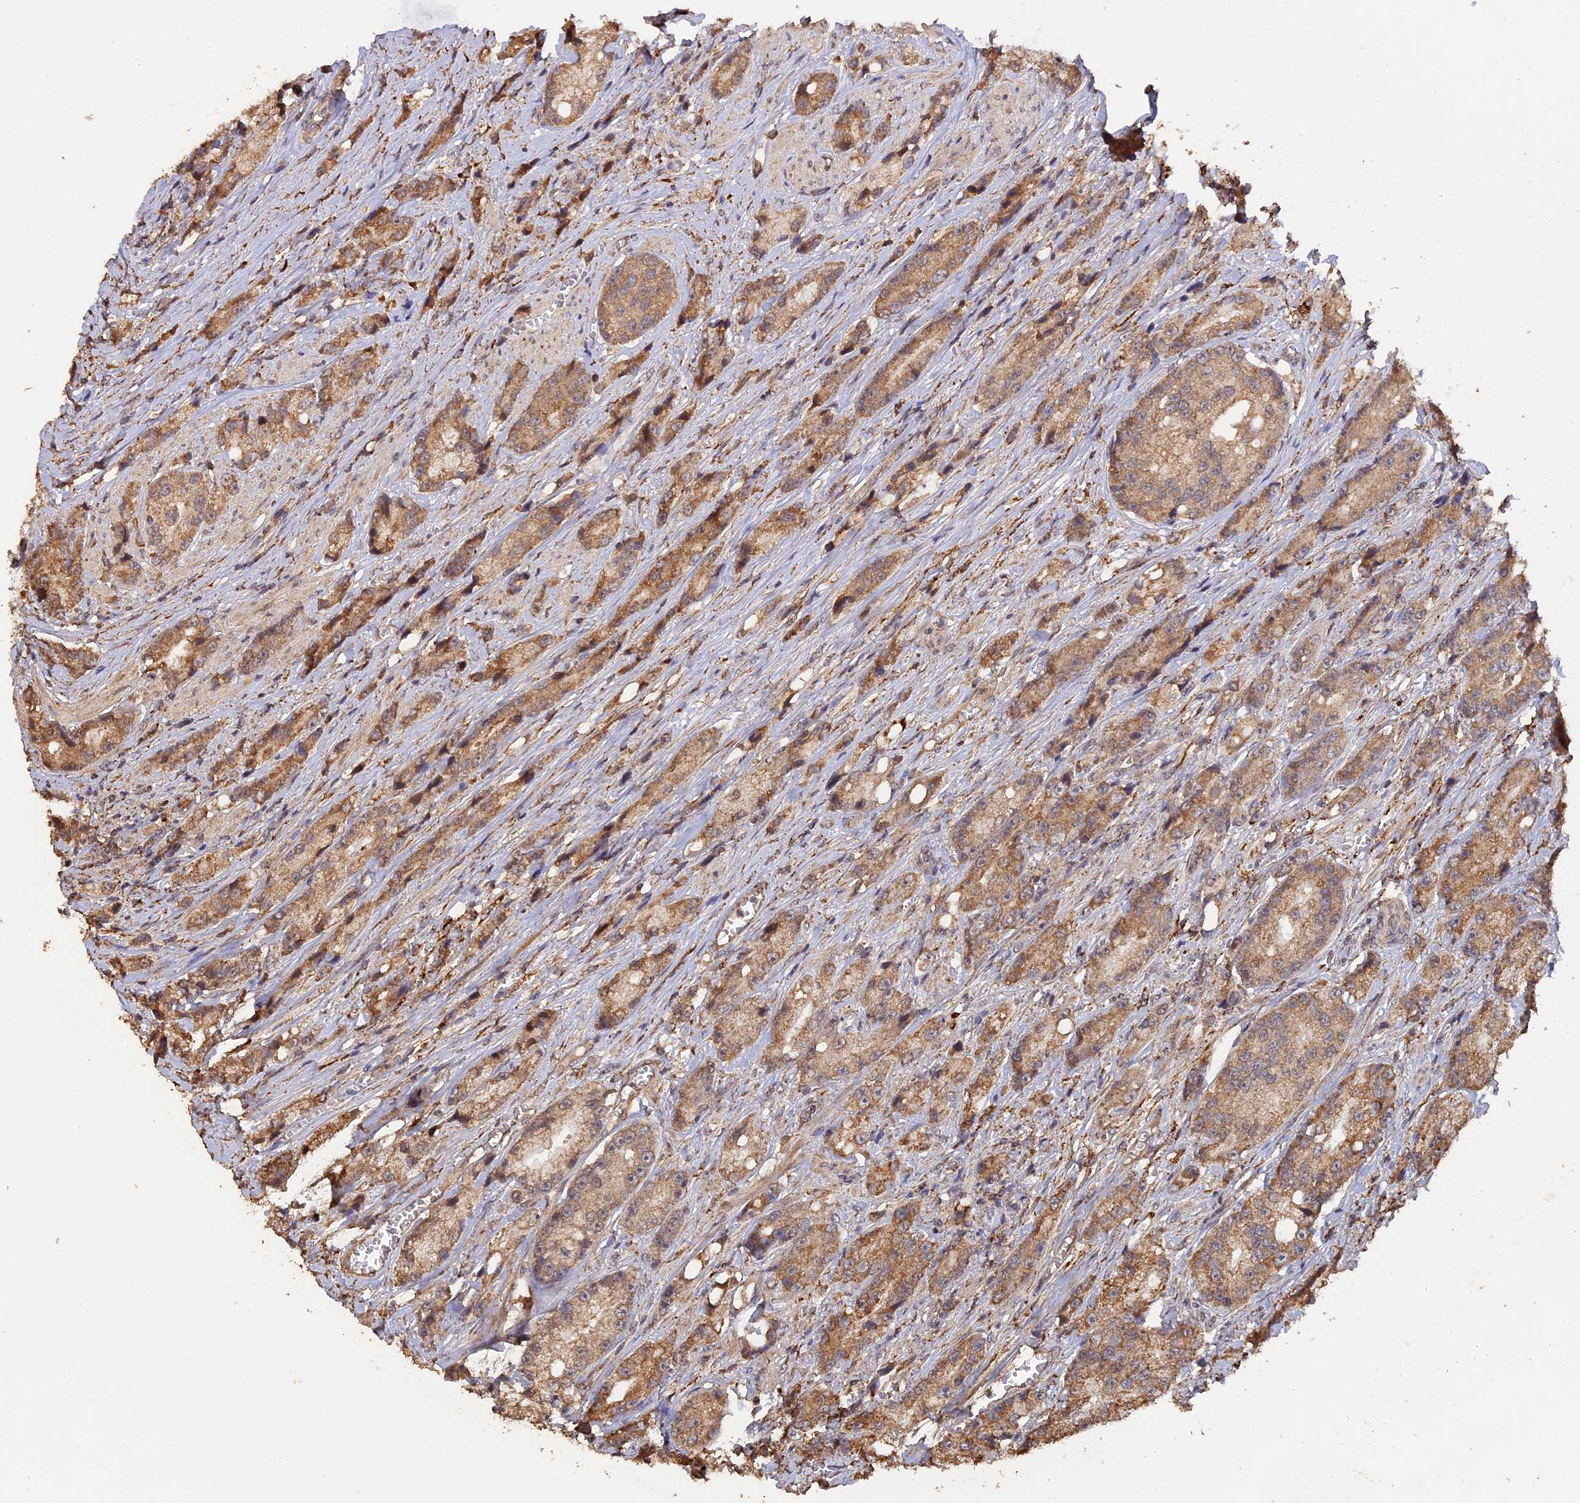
{"staining": {"intensity": "moderate", "quantity": ">75%", "location": "cytoplasmic/membranous"}, "tissue": "prostate cancer", "cell_type": "Tumor cells", "image_type": "cancer", "snomed": [{"axis": "morphology", "description": "Adenocarcinoma, High grade"}, {"axis": "topography", "description": "Prostate"}], "caption": "Prostate cancer stained for a protein (brown) displays moderate cytoplasmic/membranous positive positivity in about >75% of tumor cells.", "gene": "FAM210B", "patient": {"sex": "male", "age": 74}}